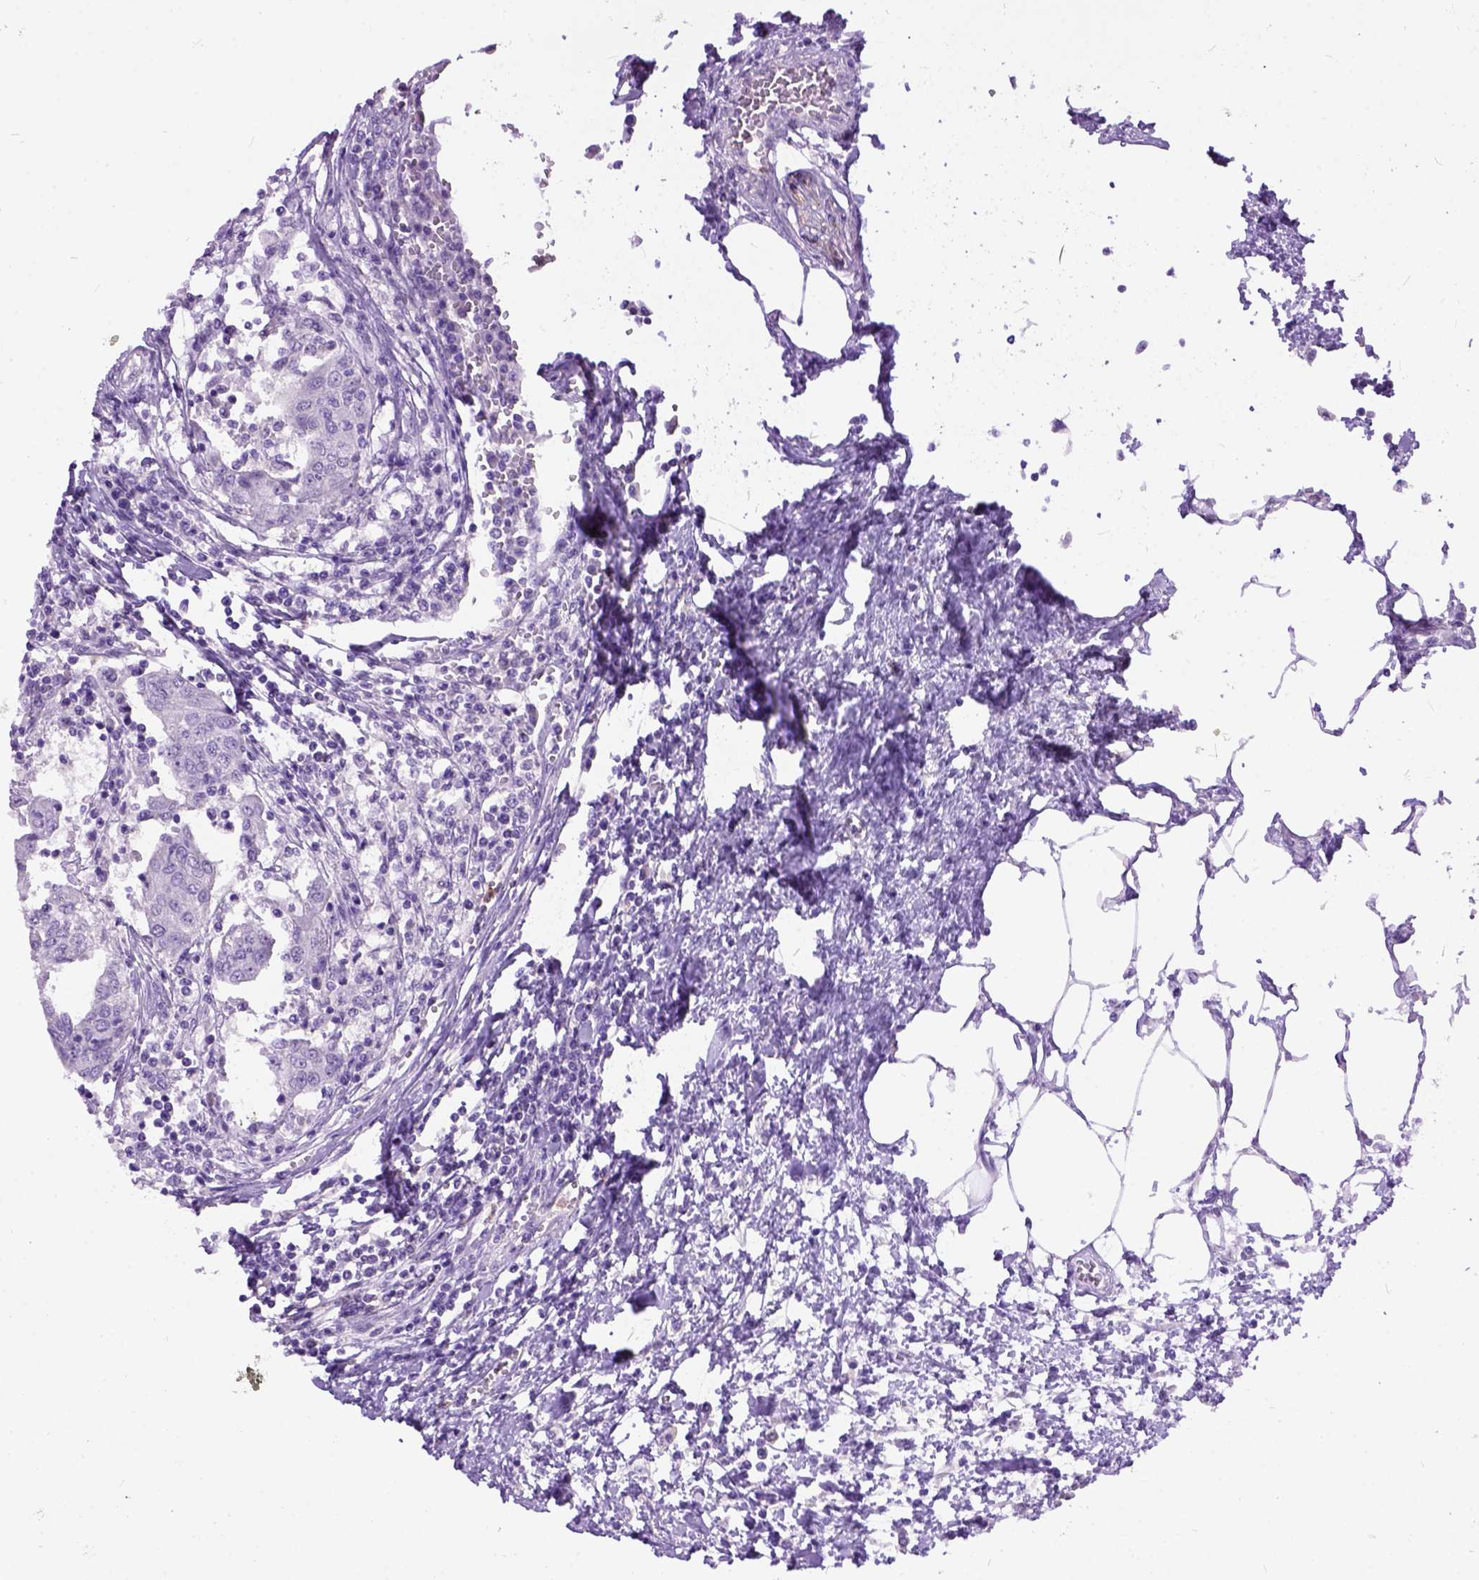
{"staining": {"intensity": "negative", "quantity": "none", "location": "none"}, "tissue": "urothelial cancer", "cell_type": "Tumor cells", "image_type": "cancer", "snomed": [{"axis": "morphology", "description": "Urothelial carcinoma, High grade"}, {"axis": "topography", "description": "Urinary bladder"}], "caption": "There is no significant staining in tumor cells of urothelial carcinoma (high-grade).", "gene": "MAPT", "patient": {"sex": "female", "age": 85}}